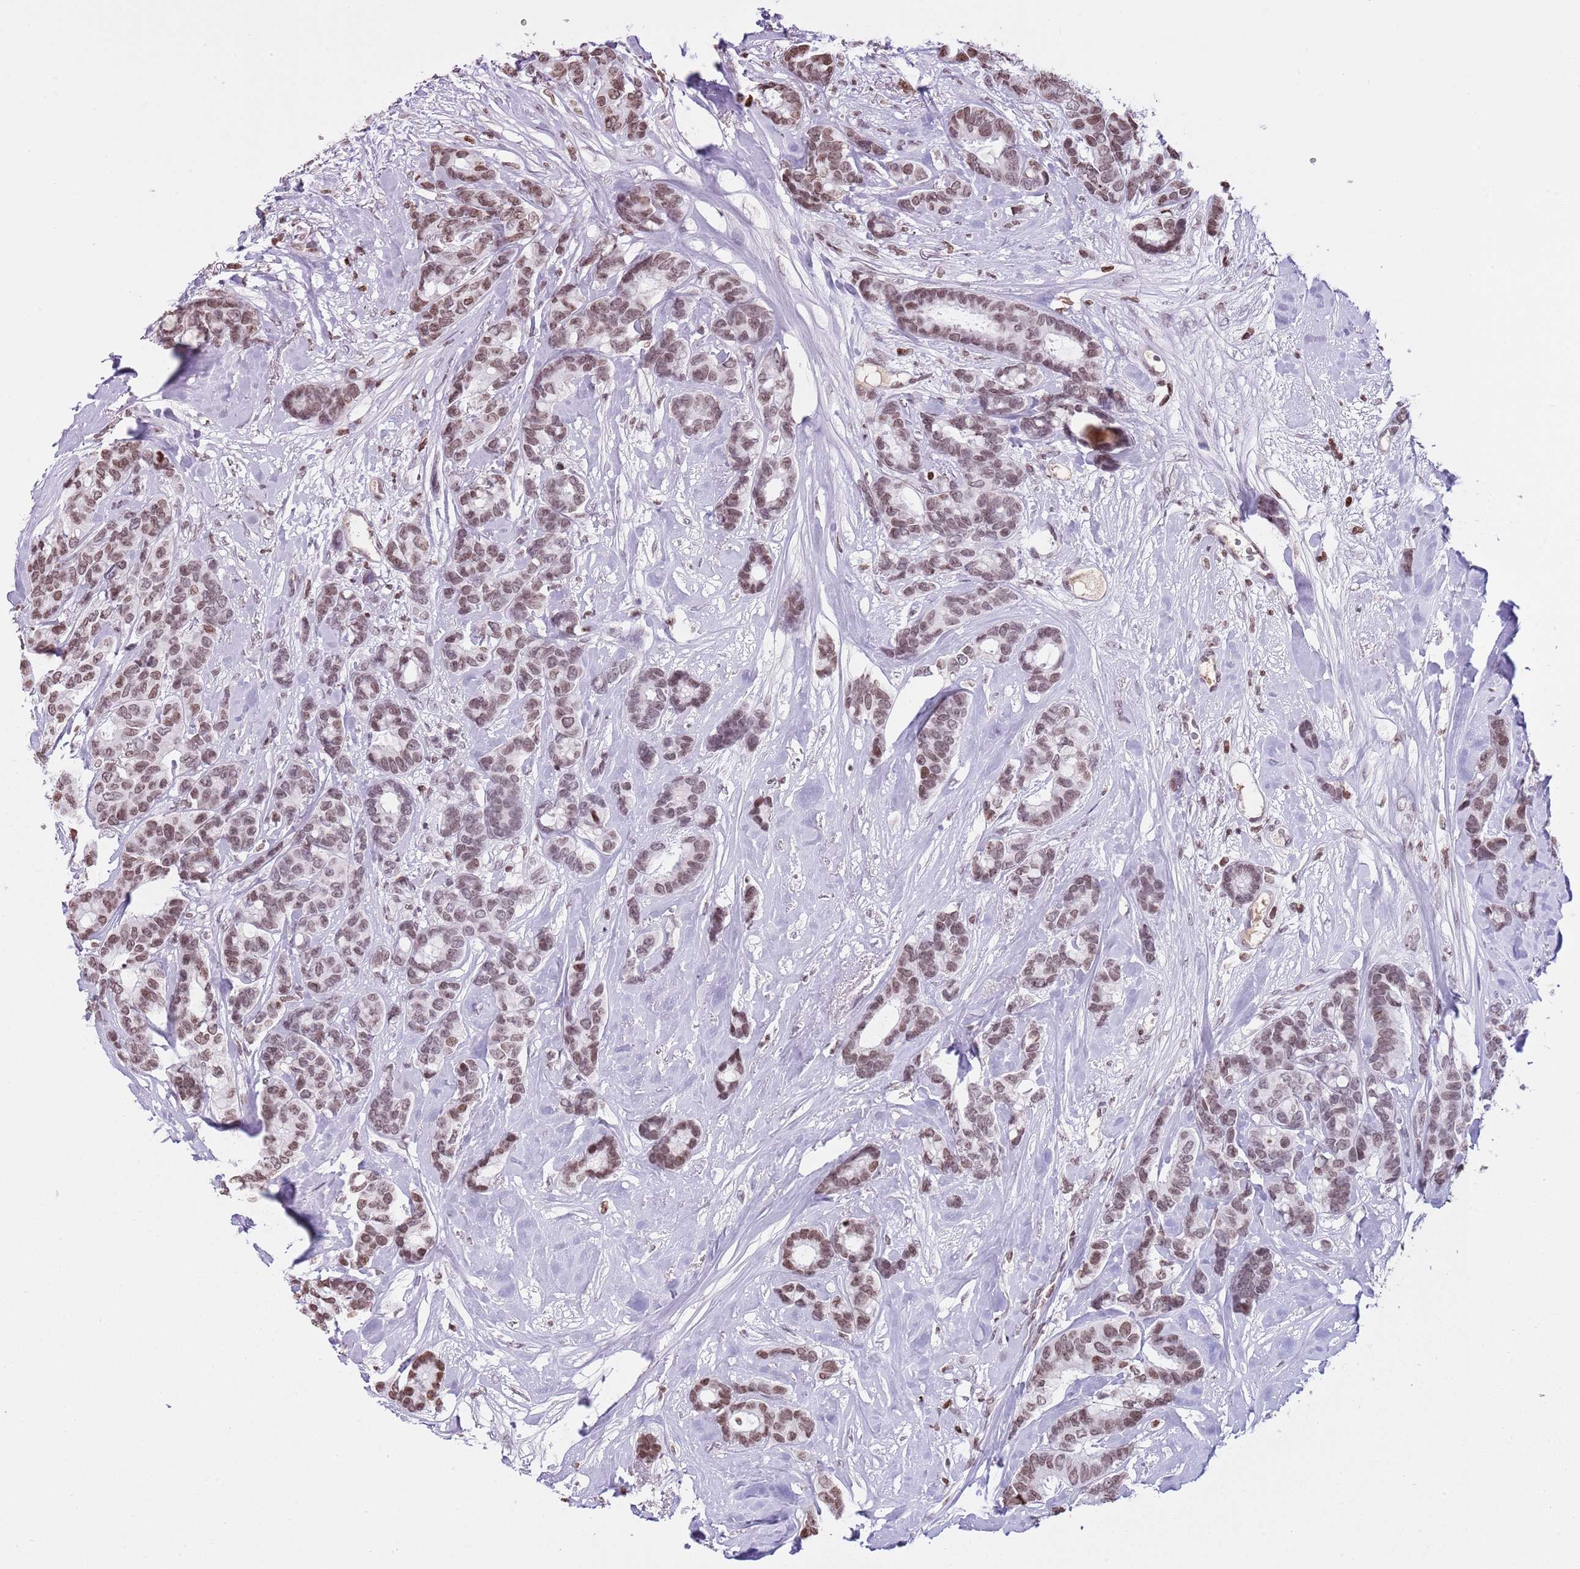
{"staining": {"intensity": "moderate", "quantity": ">75%", "location": "nuclear"}, "tissue": "breast cancer", "cell_type": "Tumor cells", "image_type": "cancer", "snomed": [{"axis": "morphology", "description": "Duct carcinoma"}, {"axis": "topography", "description": "Breast"}], "caption": "Immunohistochemical staining of infiltrating ductal carcinoma (breast) shows medium levels of moderate nuclear protein expression in approximately >75% of tumor cells.", "gene": "KPNA3", "patient": {"sex": "female", "age": 87}}